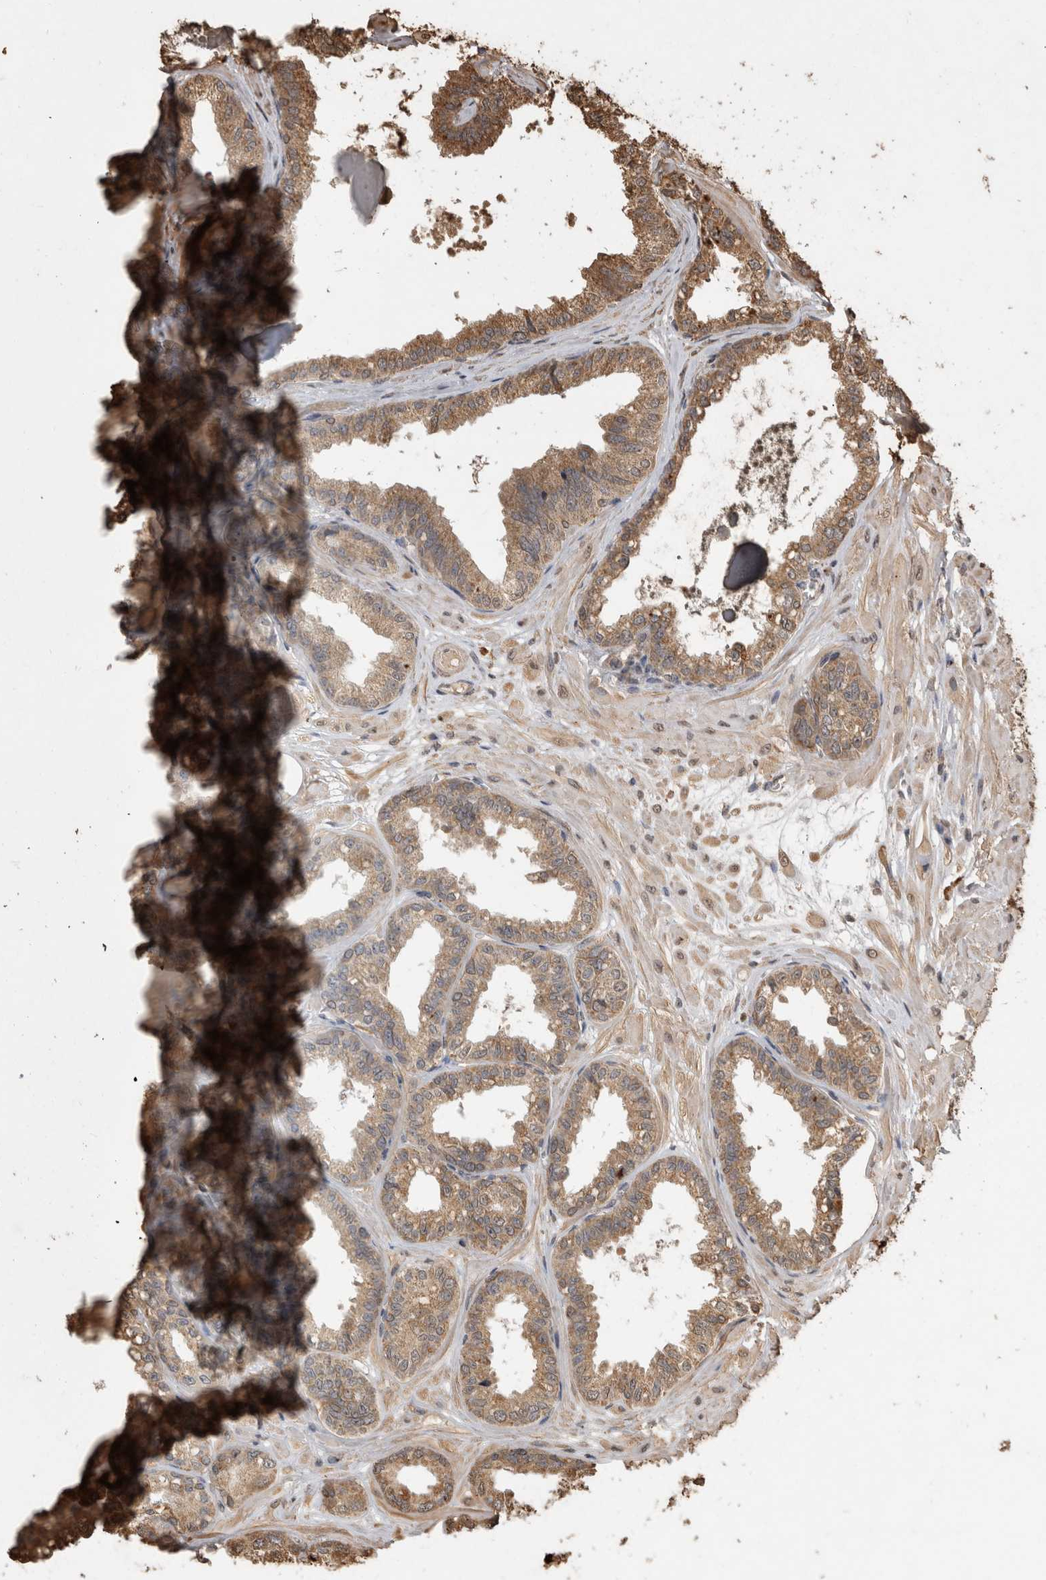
{"staining": {"intensity": "moderate", "quantity": ">75%", "location": "cytoplasmic/membranous"}, "tissue": "seminal vesicle", "cell_type": "Glandular cells", "image_type": "normal", "snomed": [{"axis": "morphology", "description": "Normal tissue, NOS"}, {"axis": "topography", "description": "Prostate"}, {"axis": "topography", "description": "Seminal veicle"}], "caption": "A high-resolution histopathology image shows immunohistochemistry (IHC) staining of normal seminal vesicle, which demonstrates moderate cytoplasmic/membranous positivity in approximately >75% of glandular cells.", "gene": "SOCS5", "patient": {"sex": "male", "age": 51}}